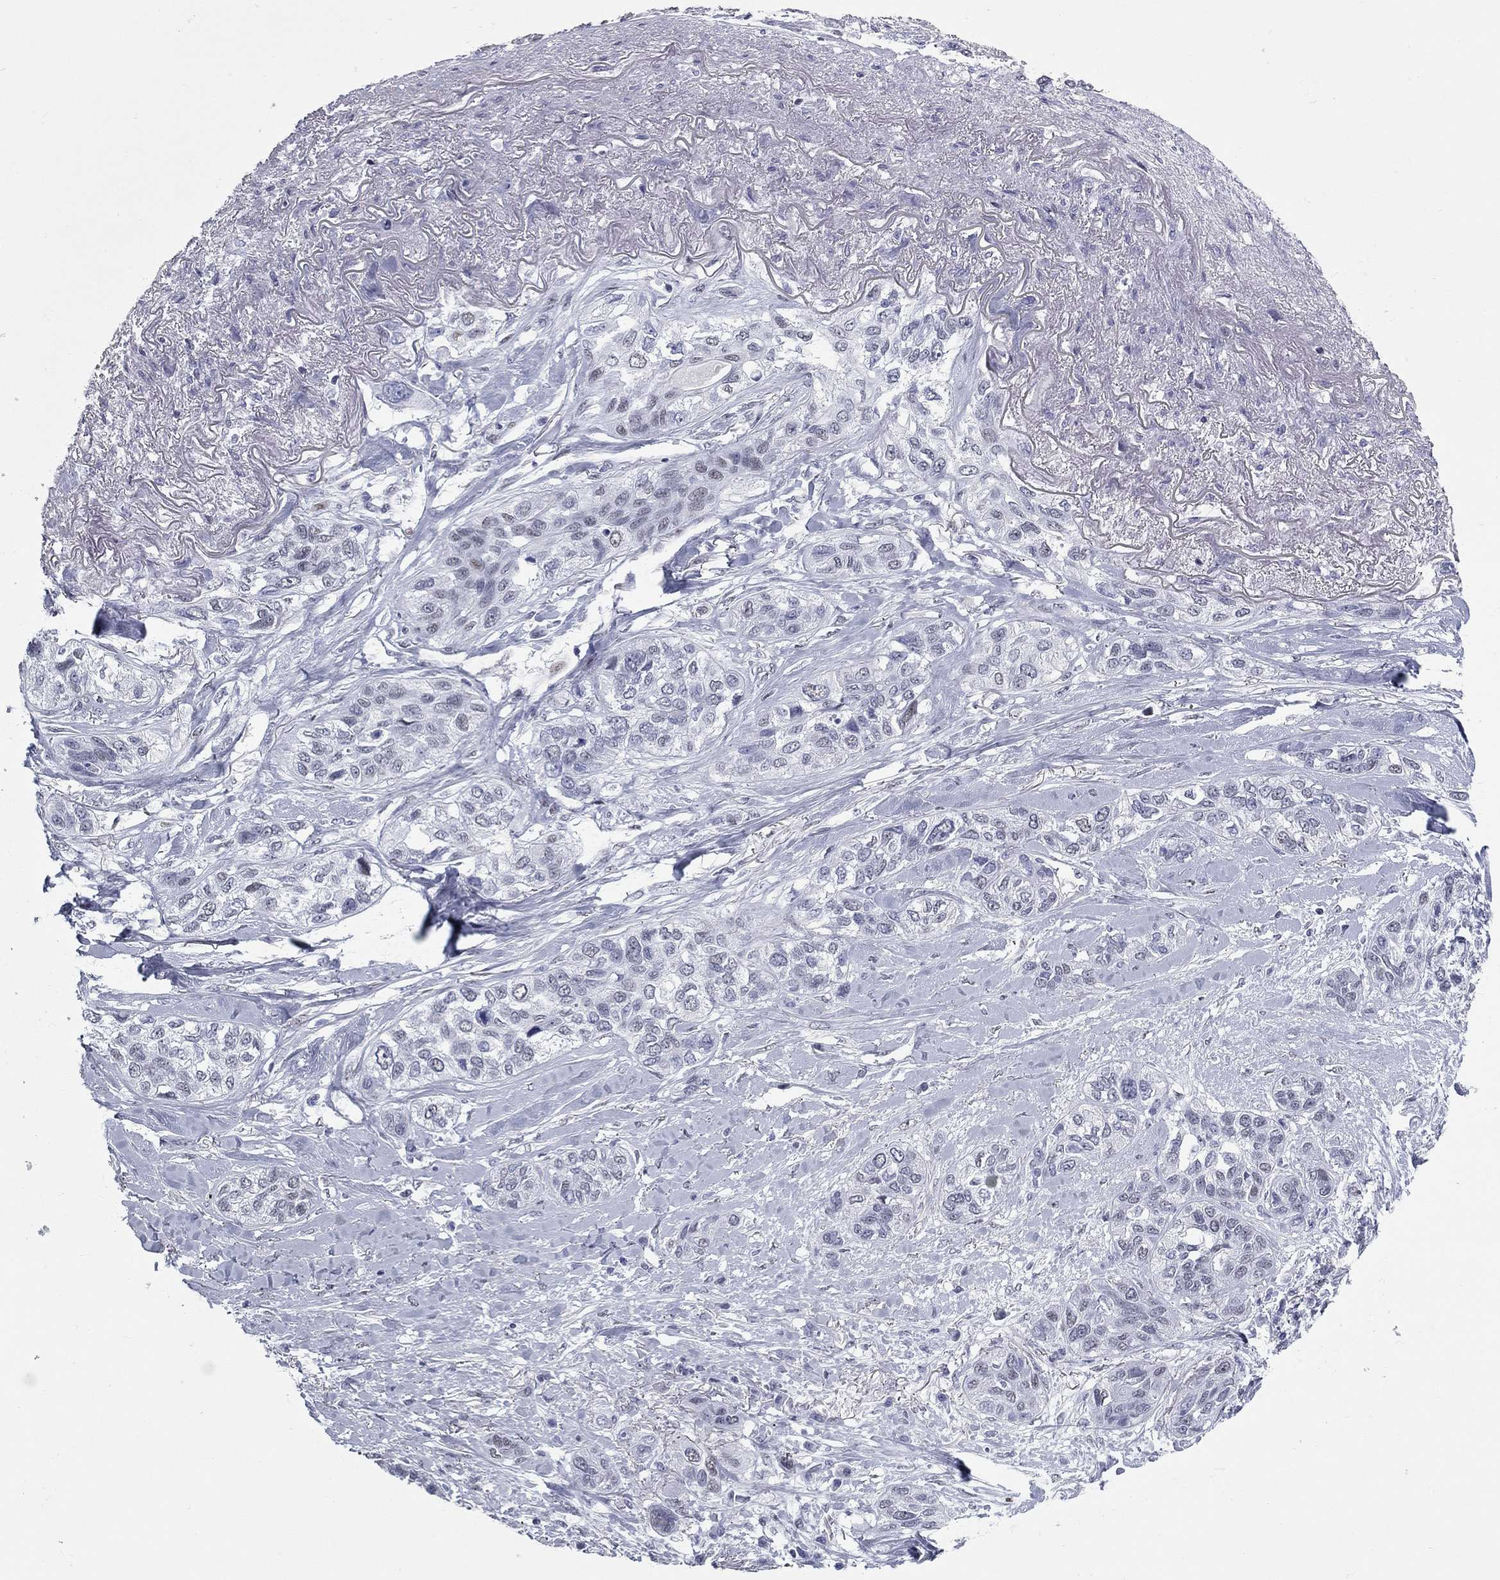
{"staining": {"intensity": "negative", "quantity": "none", "location": "none"}, "tissue": "lung cancer", "cell_type": "Tumor cells", "image_type": "cancer", "snomed": [{"axis": "morphology", "description": "Squamous cell carcinoma, NOS"}, {"axis": "topography", "description": "Lung"}], "caption": "Immunohistochemistry (IHC) image of neoplastic tissue: lung cancer (squamous cell carcinoma) stained with DAB demonstrates no significant protein staining in tumor cells.", "gene": "ASF1B", "patient": {"sex": "female", "age": 70}}